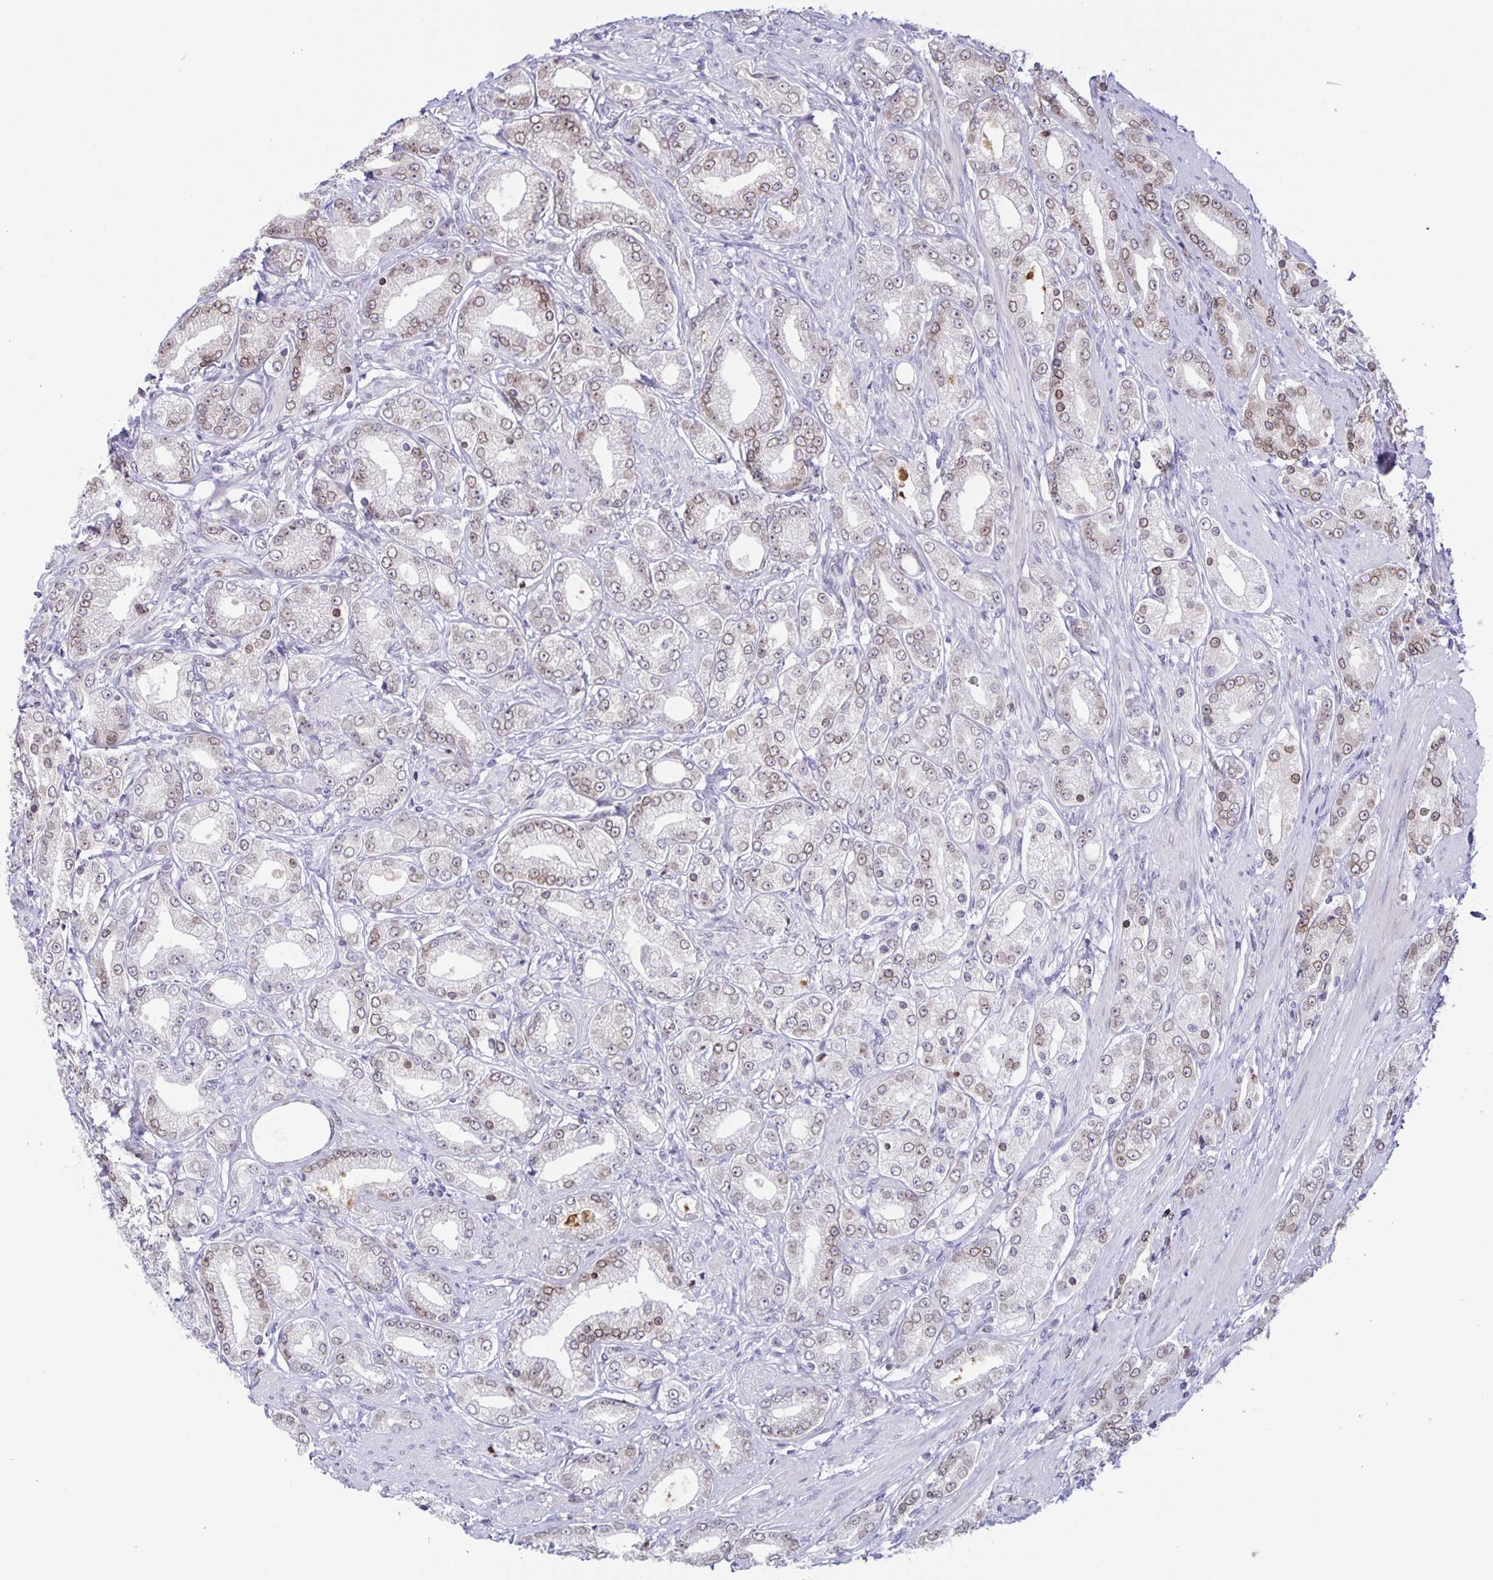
{"staining": {"intensity": "weak", "quantity": "25%-75%", "location": "cytoplasmic/membranous,nuclear"}, "tissue": "prostate cancer", "cell_type": "Tumor cells", "image_type": "cancer", "snomed": [{"axis": "morphology", "description": "Adenocarcinoma, High grade"}, {"axis": "topography", "description": "Prostate"}], "caption": "Prostate cancer (high-grade adenocarcinoma) stained for a protein (brown) displays weak cytoplasmic/membranous and nuclear positive expression in approximately 25%-75% of tumor cells.", "gene": "SYNE2", "patient": {"sex": "male", "age": 67}}